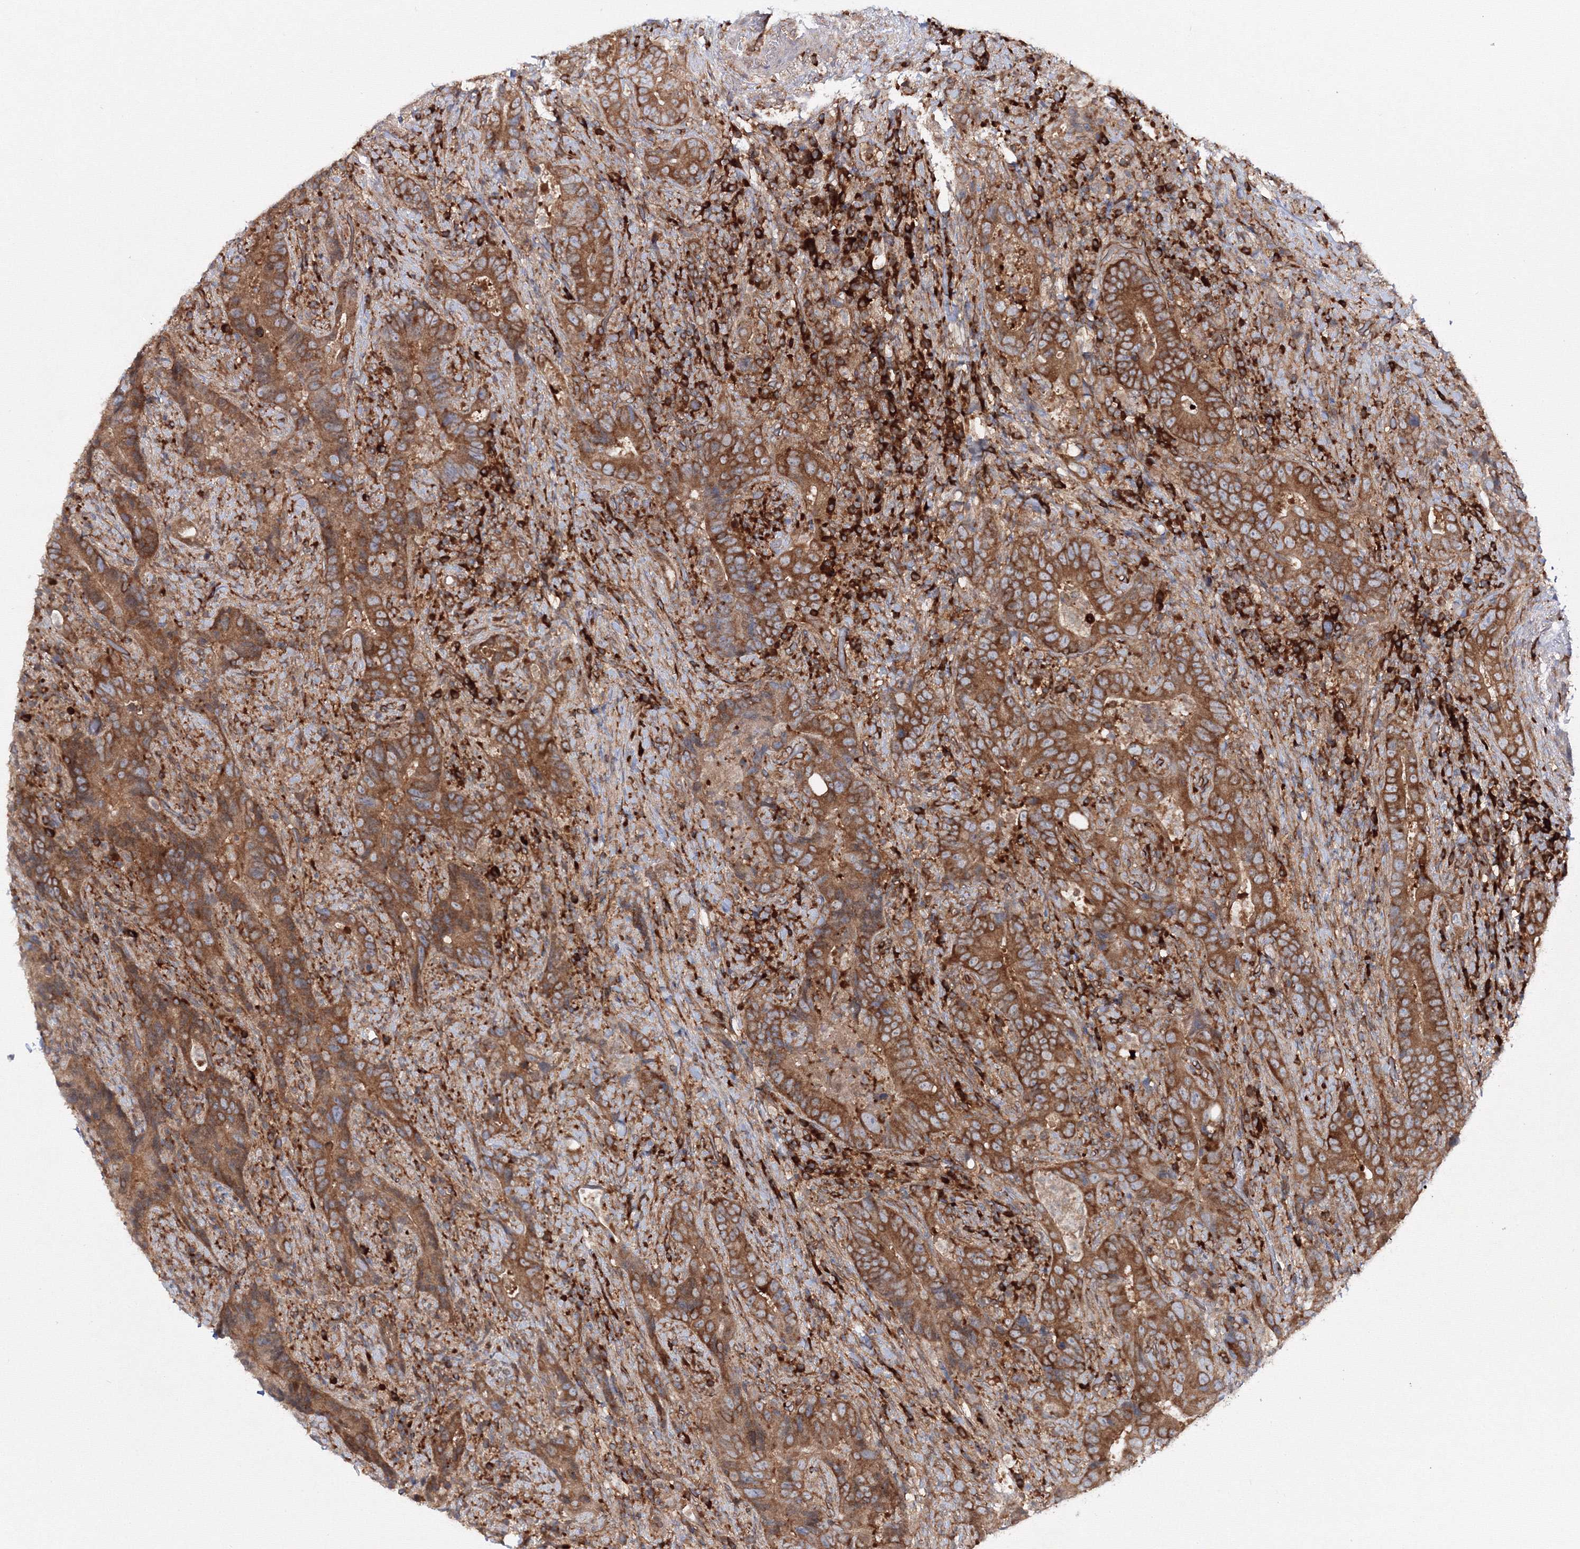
{"staining": {"intensity": "moderate", "quantity": ">75%", "location": "cytoplasmic/membranous"}, "tissue": "colorectal cancer", "cell_type": "Tumor cells", "image_type": "cancer", "snomed": [{"axis": "morphology", "description": "Adenocarcinoma, NOS"}, {"axis": "topography", "description": "Colon"}], "caption": "Colorectal cancer (adenocarcinoma) stained with immunohistochemistry (IHC) displays moderate cytoplasmic/membranous expression in about >75% of tumor cells. The protein is shown in brown color, while the nuclei are stained blue.", "gene": "HARS1", "patient": {"sex": "female", "age": 75}}